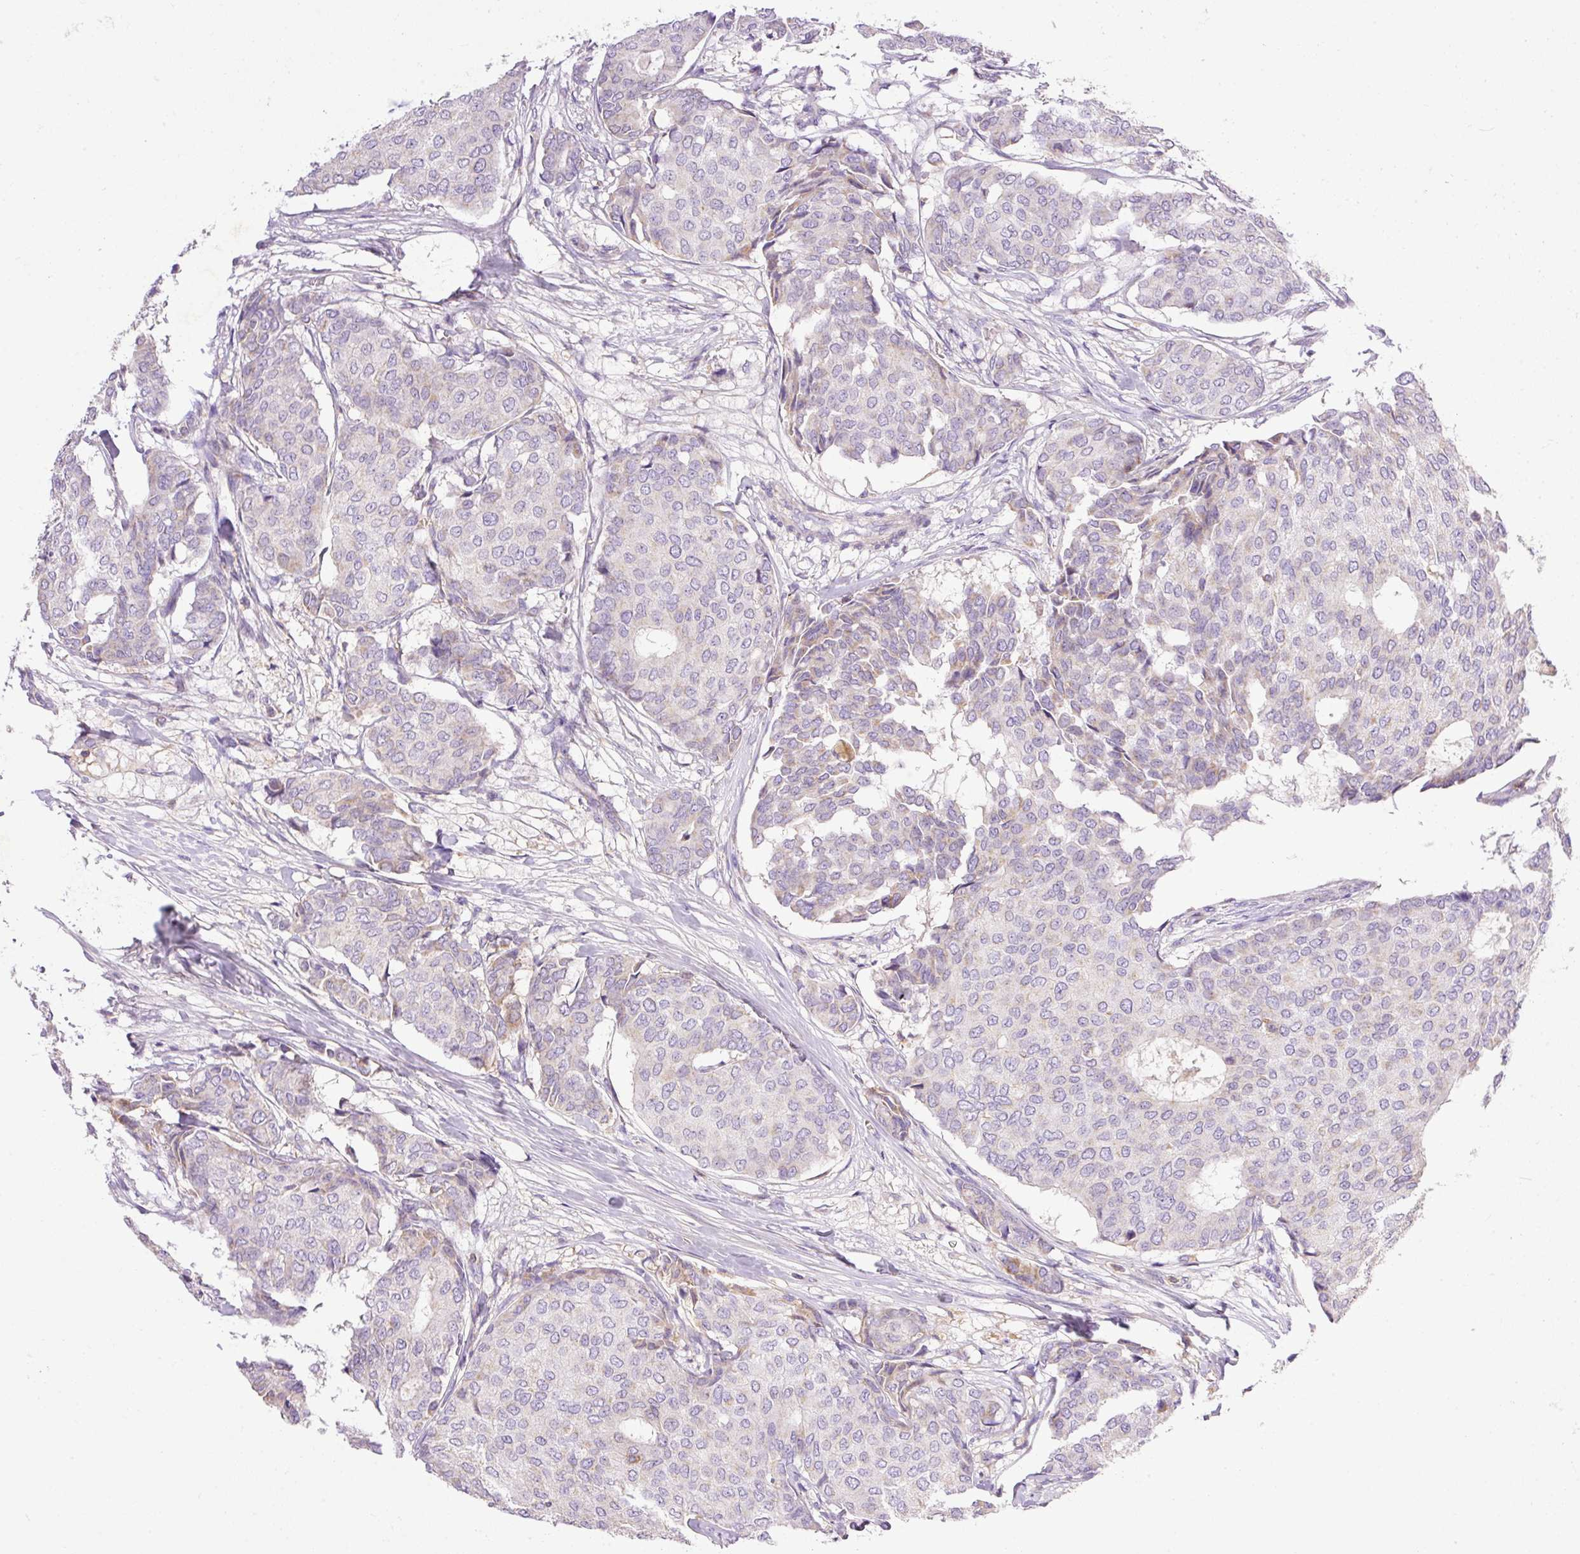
{"staining": {"intensity": "negative", "quantity": "none", "location": "none"}, "tissue": "breast cancer", "cell_type": "Tumor cells", "image_type": "cancer", "snomed": [{"axis": "morphology", "description": "Duct carcinoma"}, {"axis": "topography", "description": "Breast"}], "caption": "Tumor cells show no significant protein positivity in breast invasive ductal carcinoma. (DAB (3,3'-diaminobenzidine) immunohistochemistry (IHC) visualized using brightfield microscopy, high magnification).", "gene": "IMMT", "patient": {"sex": "female", "age": 75}}